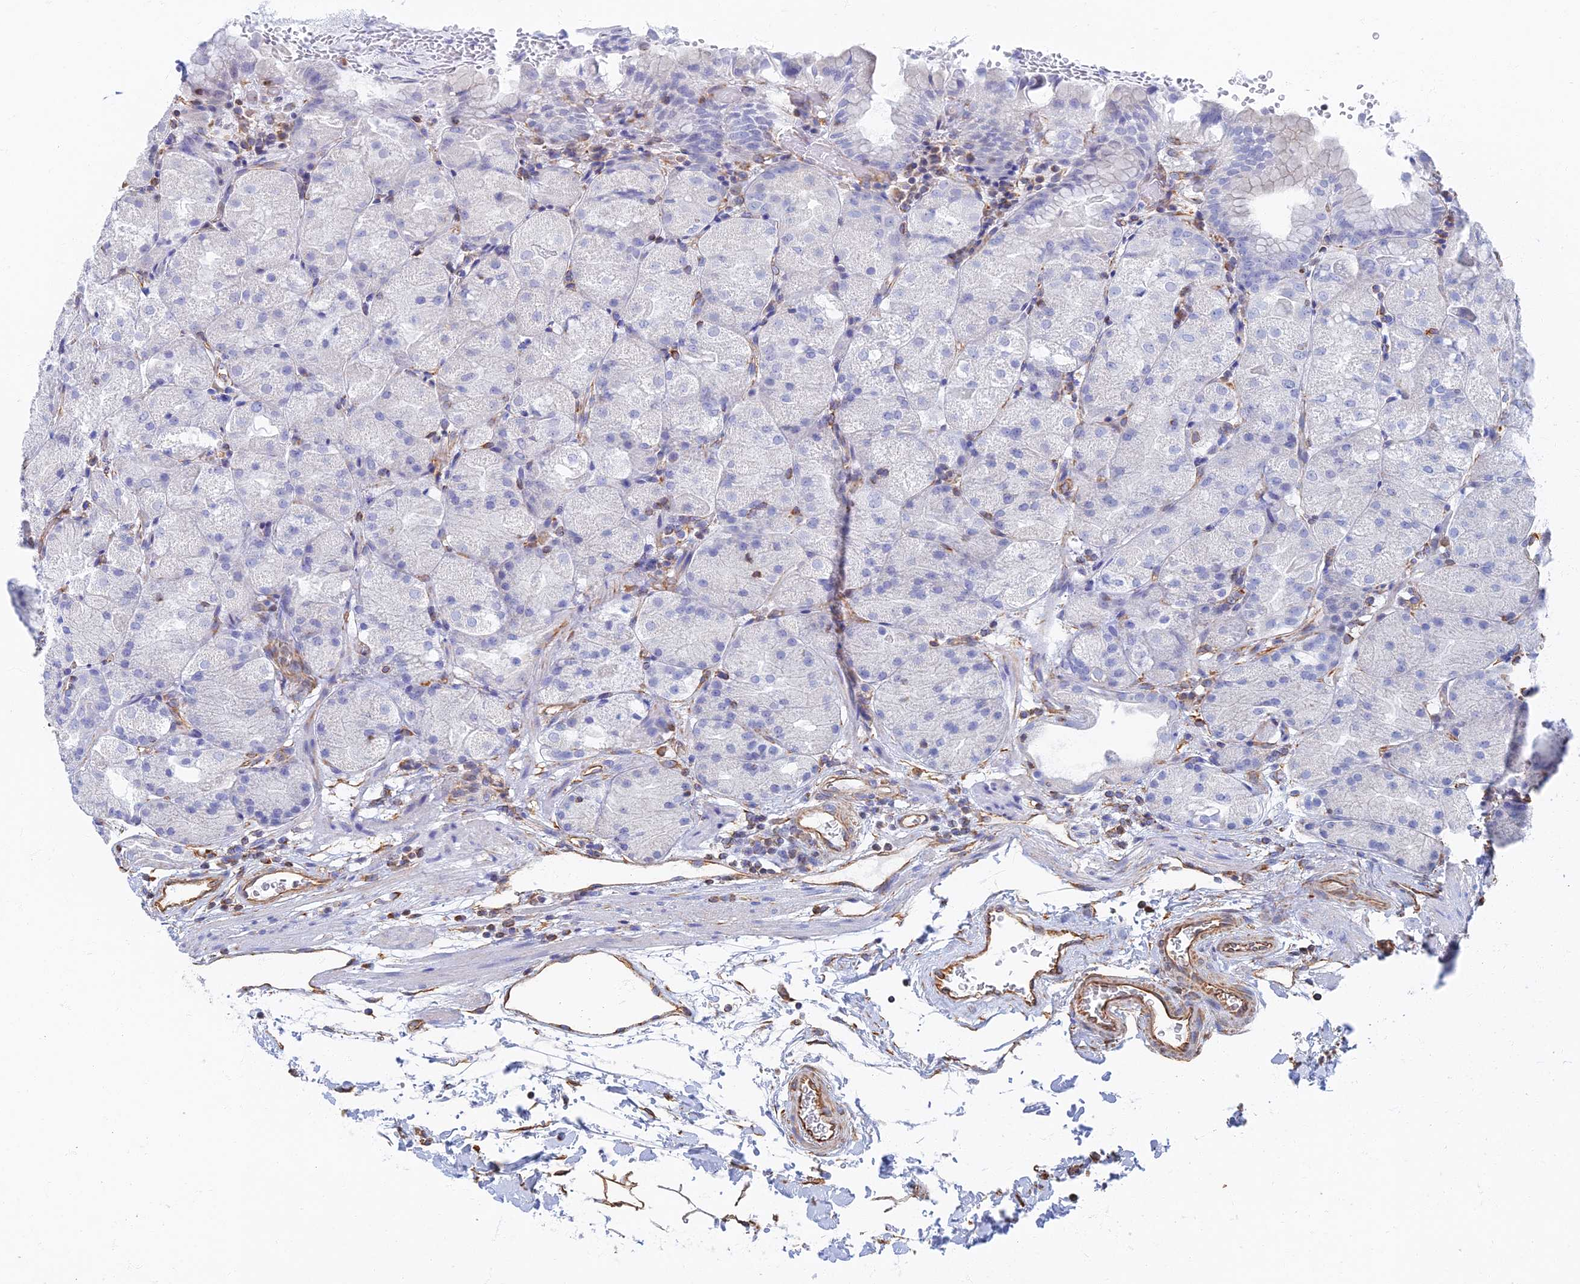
{"staining": {"intensity": "negative", "quantity": "none", "location": "none"}, "tissue": "stomach", "cell_type": "Glandular cells", "image_type": "normal", "snomed": [{"axis": "morphology", "description": "Normal tissue, NOS"}, {"axis": "topography", "description": "Stomach, upper"}, {"axis": "topography", "description": "Stomach, lower"}], "caption": "DAB (3,3'-diaminobenzidine) immunohistochemical staining of benign human stomach displays no significant expression in glandular cells. (Stains: DAB (3,3'-diaminobenzidine) immunohistochemistry with hematoxylin counter stain, Microscopy: brightfield microscopy at high magnification).", "gene": "RMC1", "patient": {"sex": "male", "age": 62}}